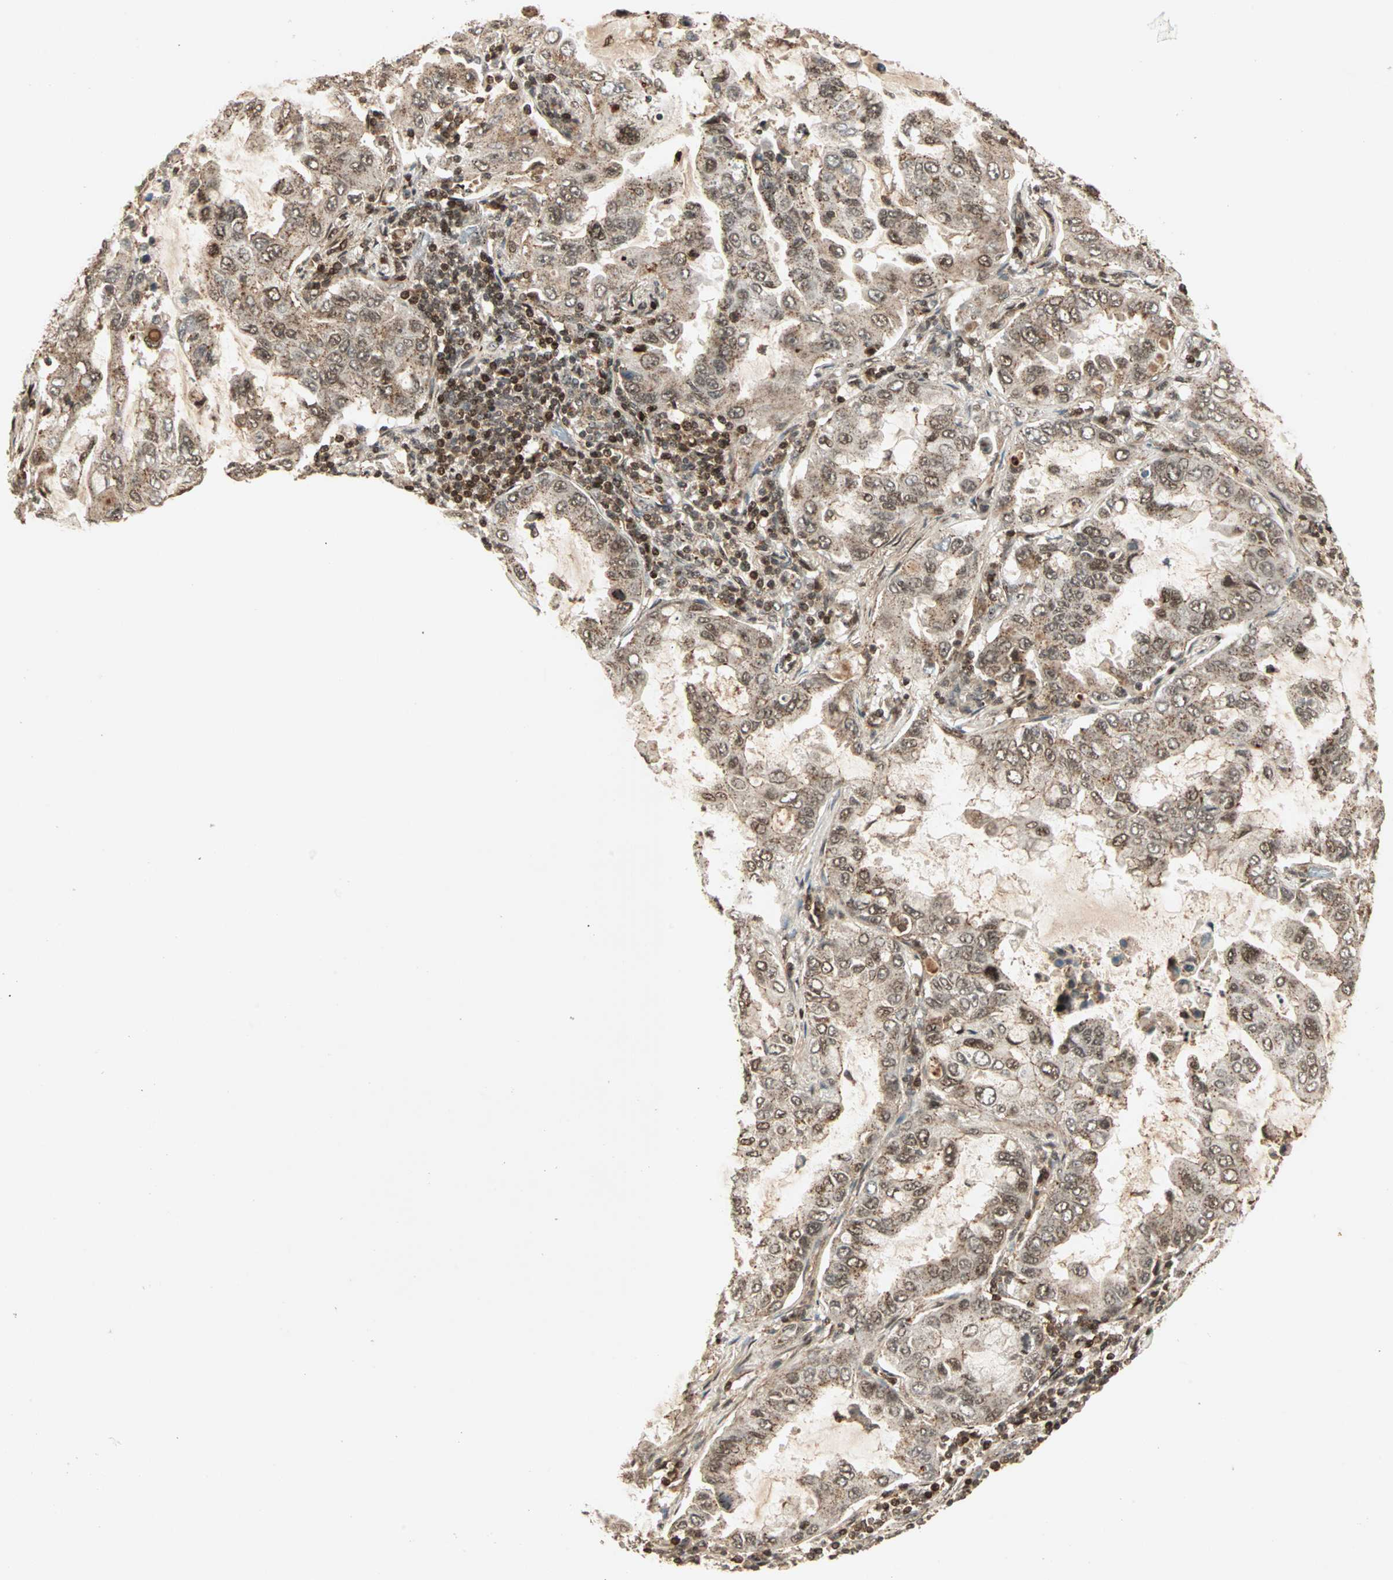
{"staining": {"intensity": "moderate", "quantity": ">75%", "location": "cytoplasmic/membranous,nuclear"}, "tissue": "lung cancer", "cell_type": "Tumor cells", "image_type": "cancer", "snomed": [{"axis": "morphology", "description": "Adenocarcinoma, NOS"}, {"axis": "topography", "description": "Lung"}], "caption": "This is an image of IHC staining of lung cancer, which shows moderate staining in the cytoplasmic/membranous and nuclear of tumor cells.", "gene": "ZBED9", "patient": {"sex": "male", "age": 64}}